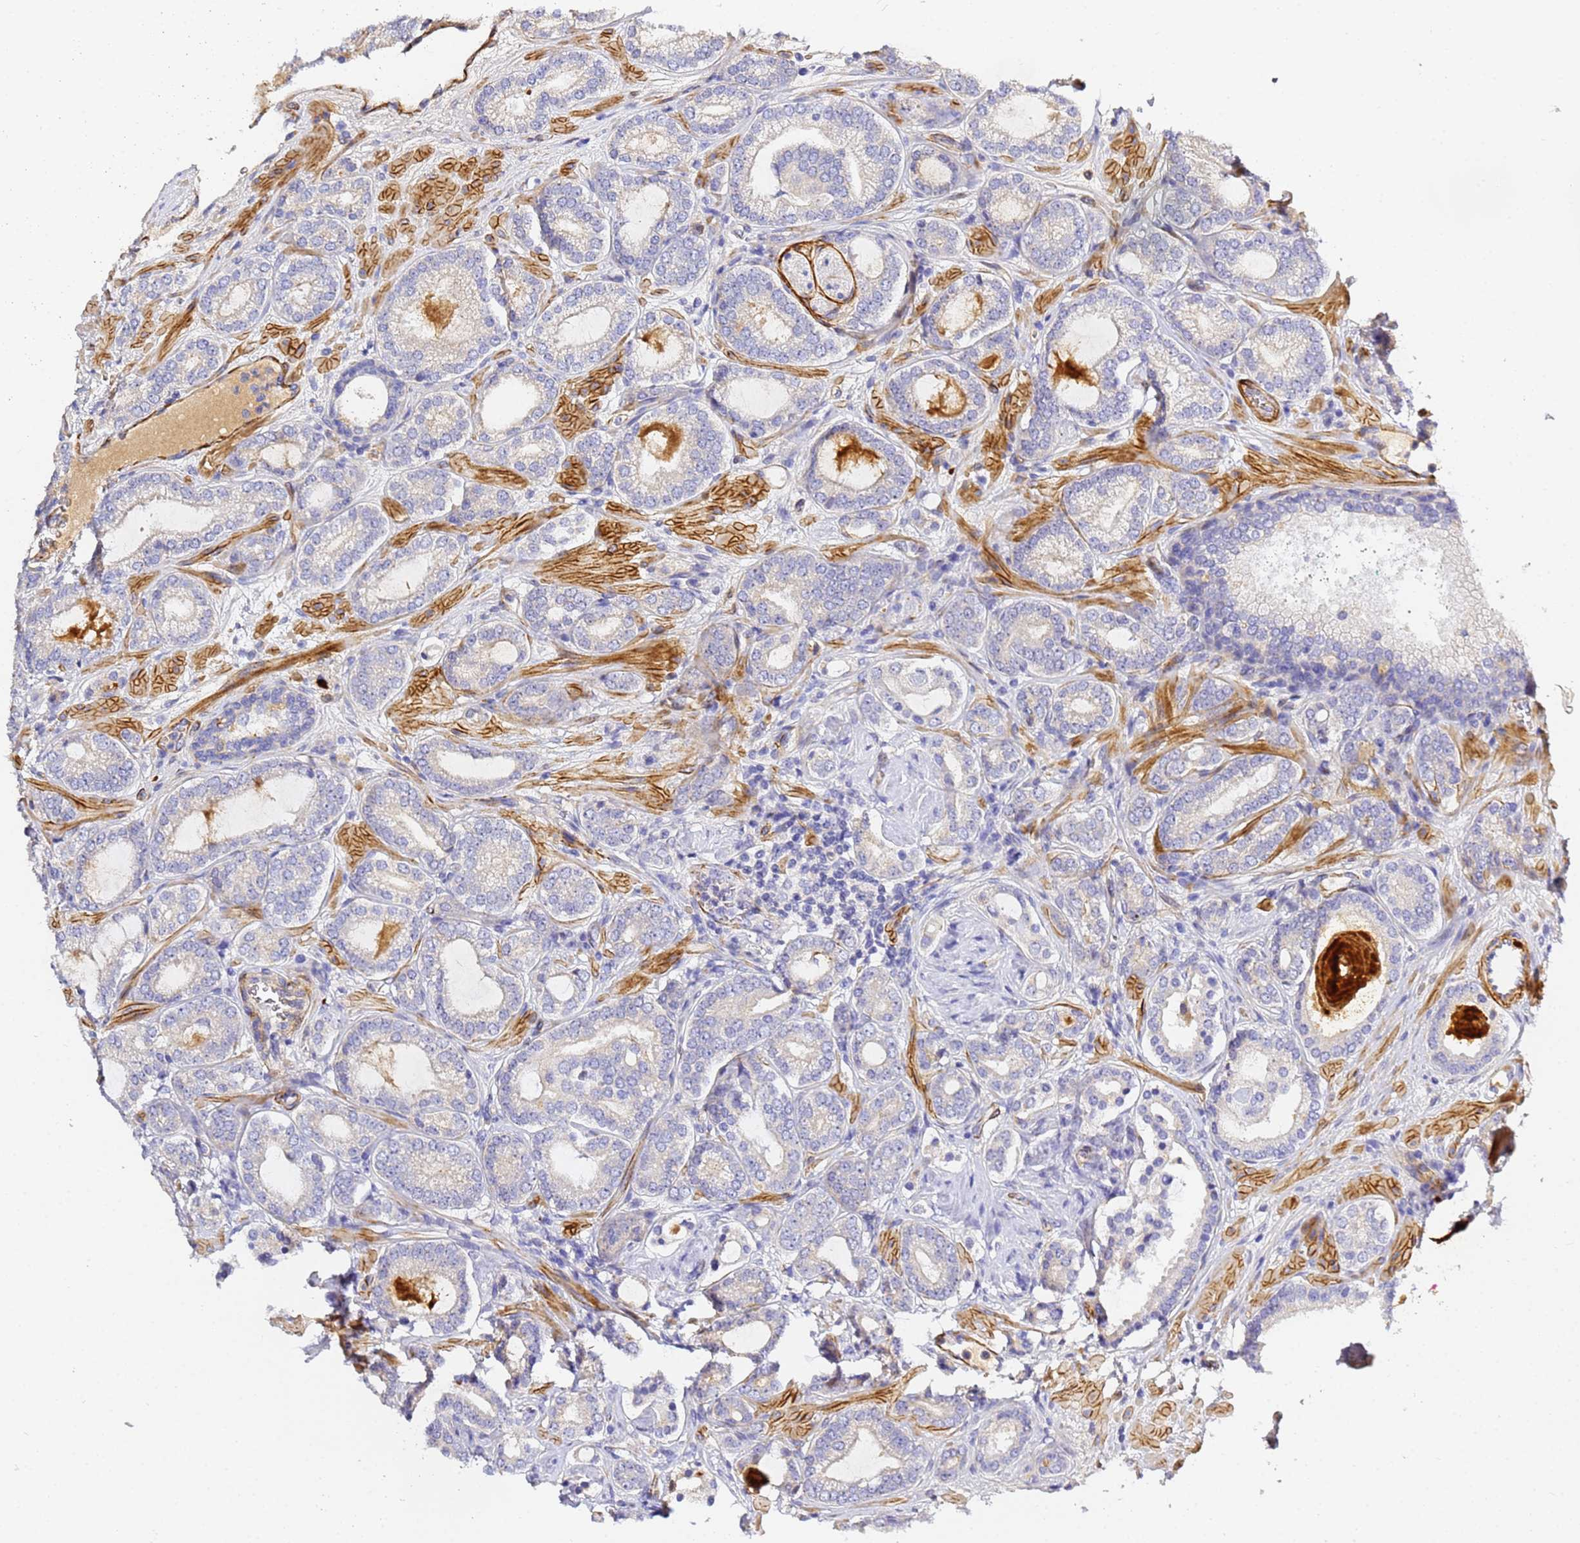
{"staining": {"intensity": "negative", "quantity": "none", "location": "none"}, "tissue": "prostate cancer", "cell_type": "Tumor cells", "image_type": "cancer", "snomed": [{"axis": "morphology", "description": "Adenocarcinoma, High grade"}, {"axis": "topography", "description": "Prostate"}], "caption": "Protein analysis of prostate cancer (adenocarcinoma (high-grade)) demonstrates no significant positivity in tumor cells.", "gene": "CFH", "patient": {"sex": "male", "age": 60}}